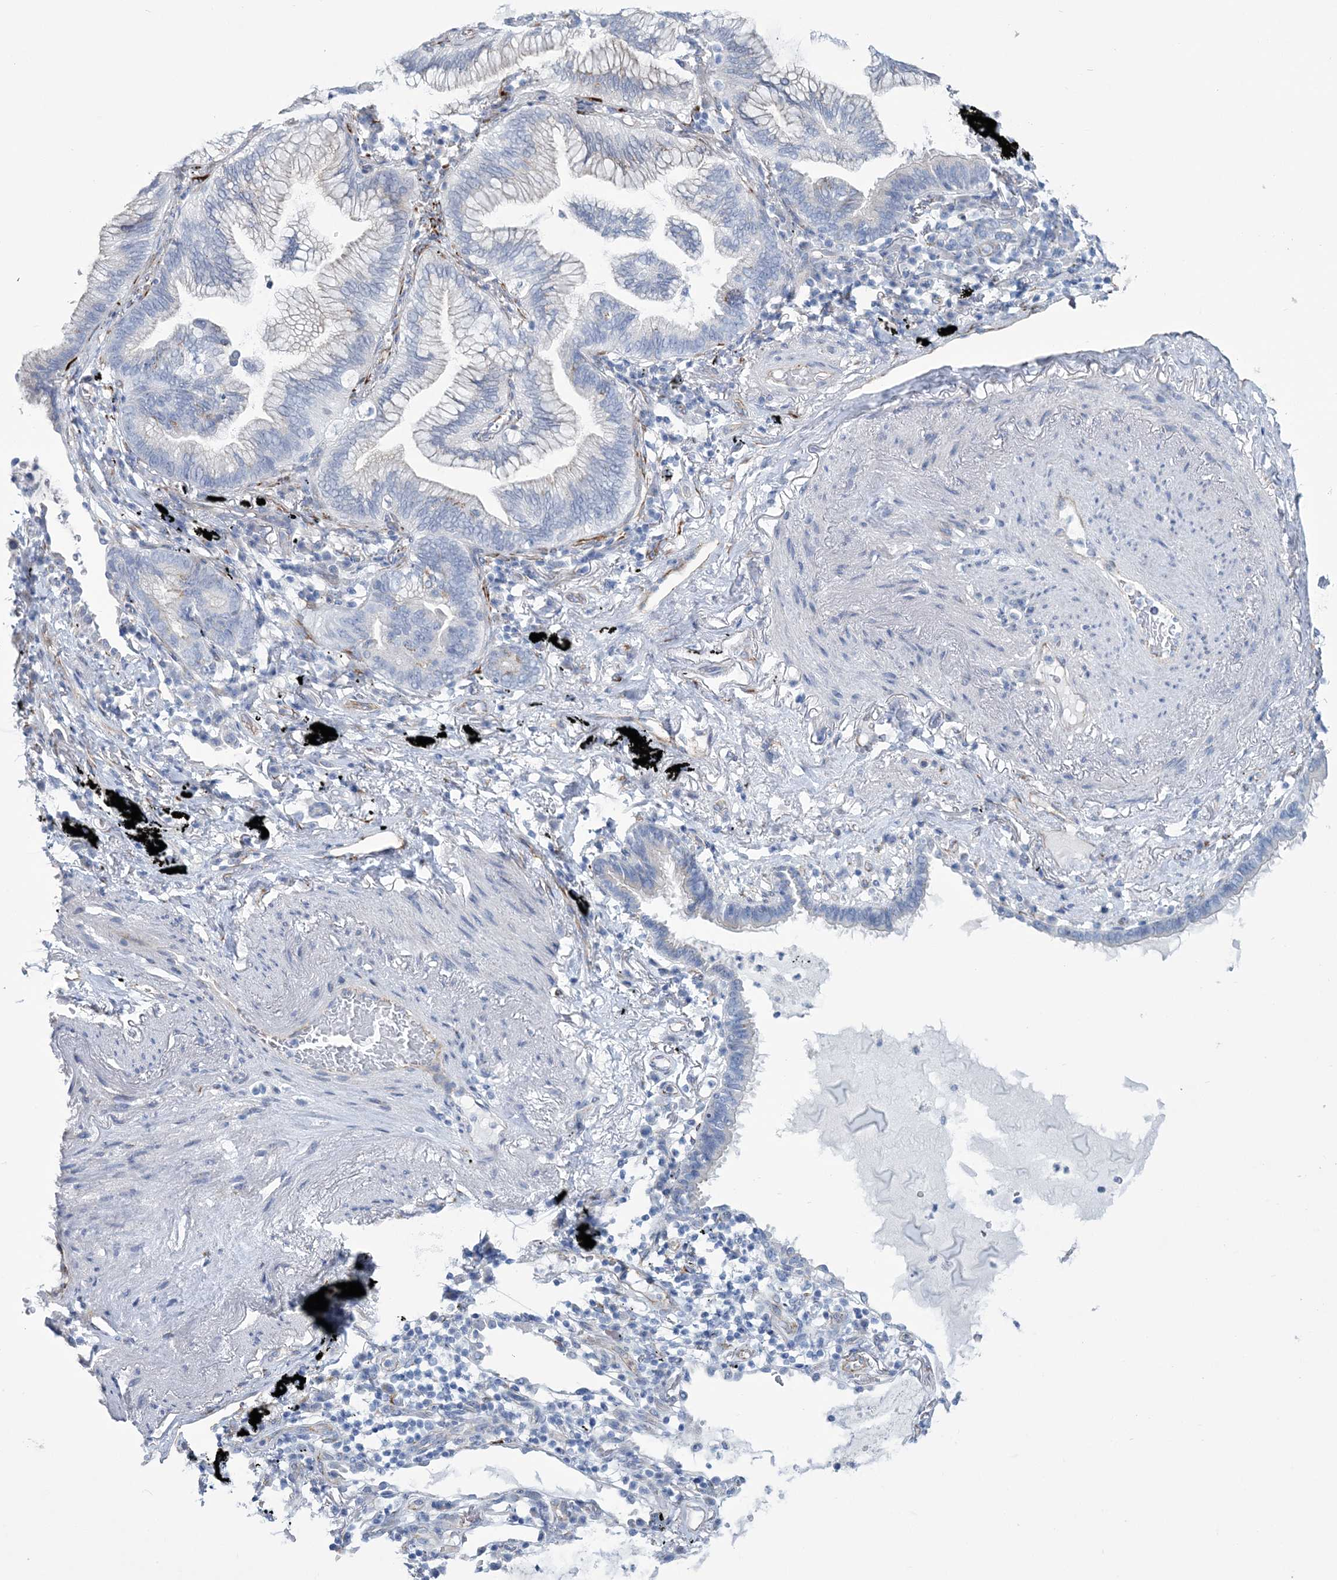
{"staining": {"intensity": "weak", "quantity": "<25%", "location": "cytoplasmic/membranous"}, "tissue": "lung cancer", "cell_type": "Tumor cells", "image_type": "cancer", "snomed": [{"axis": "morphology", "description": "Adenocarcinoma, NOS"}, {"axis": "topography", "description": "Lung"}], "caption": "Immunohistochemistry (IHC) of lung cancer (adenocarcinoma) reveals no expression in tumor cells.", "gene": "RAB11FIP5", "patient": {"sex": "female", "age": 70}}